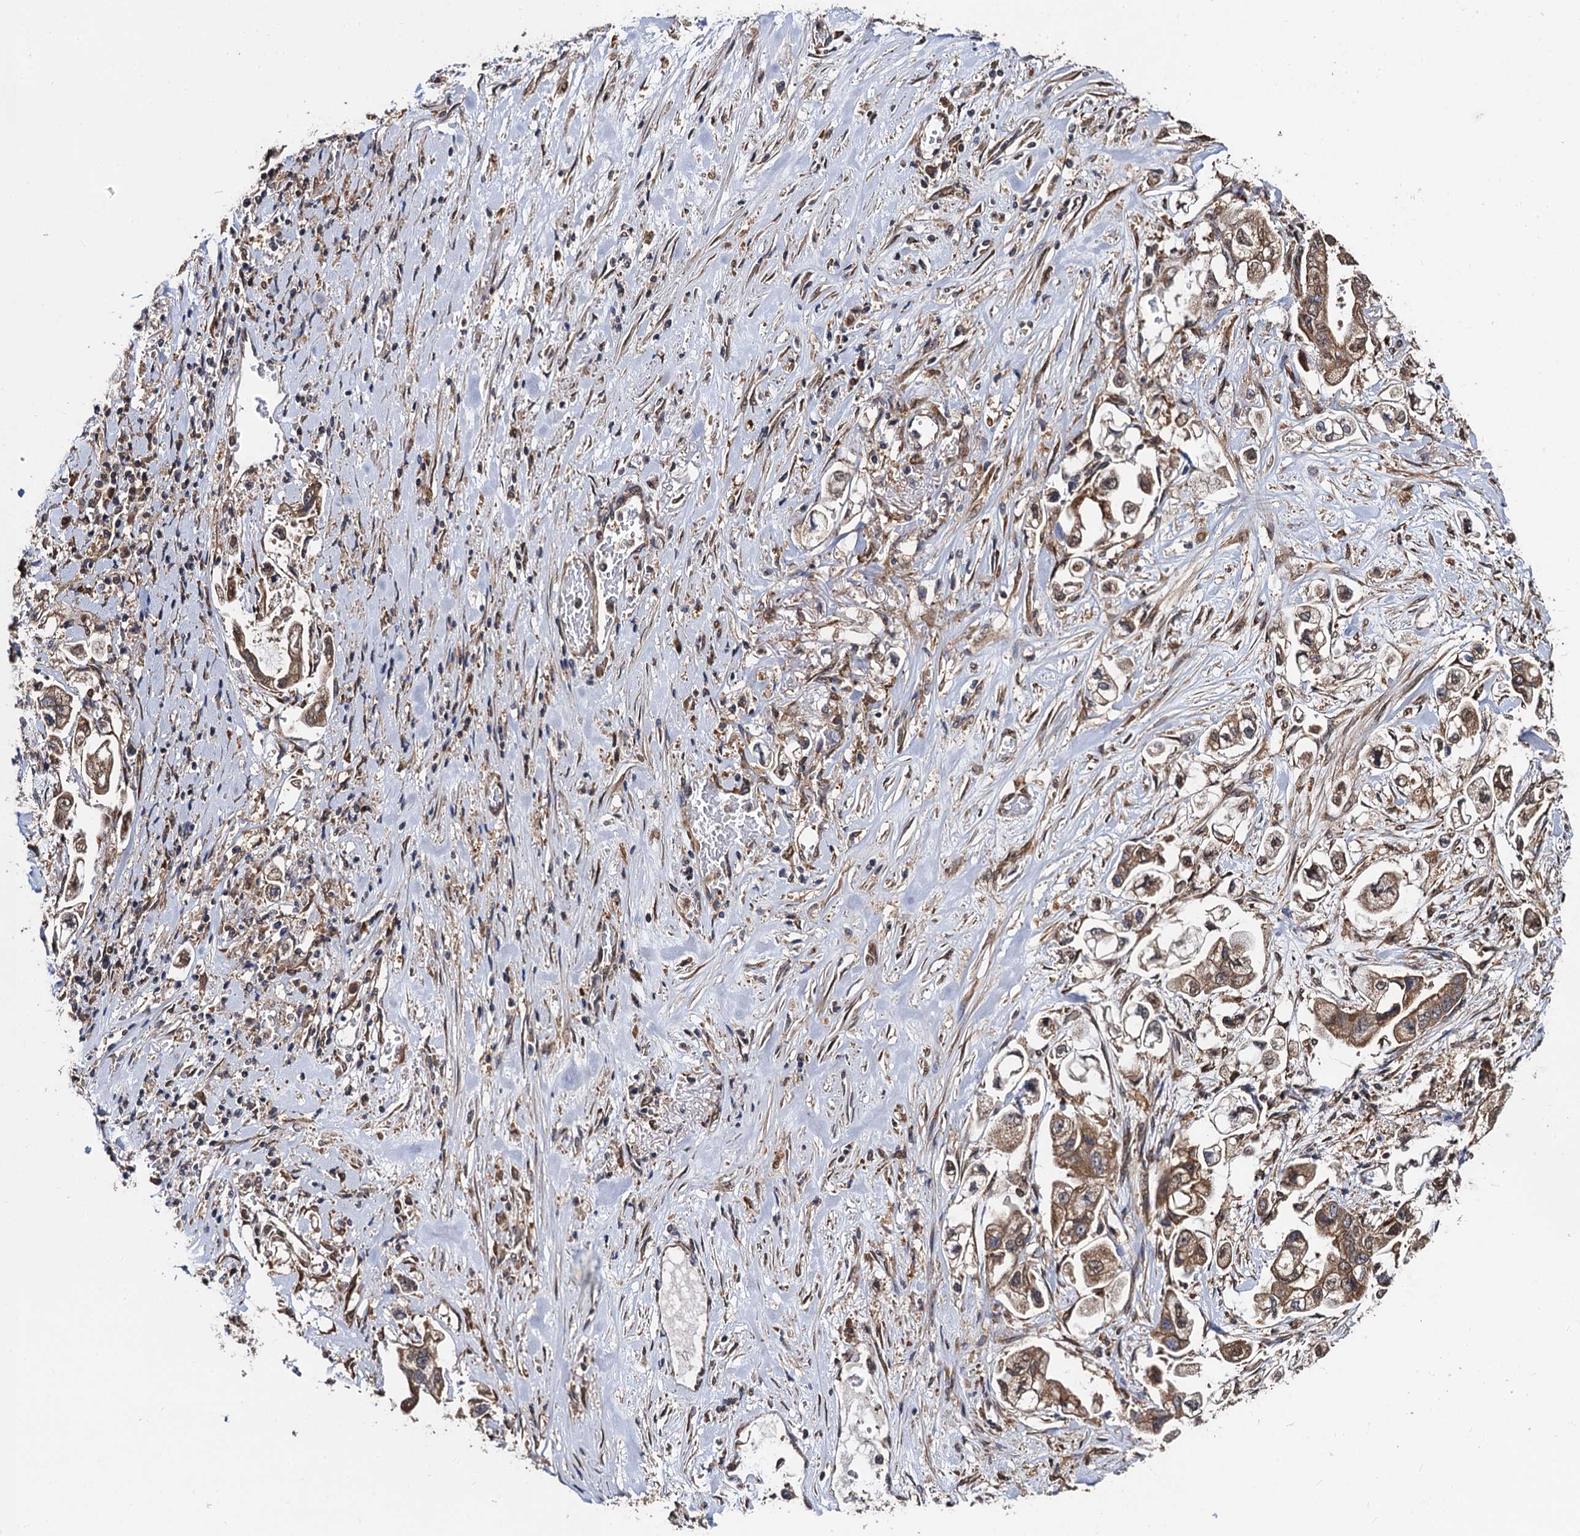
{"staining": {"intensity": "moderate", "quantity": ">75%", "location": "cytoplasmic/membranous"}, "tissue": "stomach cancer", "cell_type": "Tumor cells", "image_type": "cancer", "snomed": [{"axis": "morphology", "description": "Adenocarcinoma, NOS"}, {"axis": "topography", "description": "Stomach"}], "caption": "A histopathology image of human stomach cancer stained for a protein exhibits moderate cytoplasmic/membranous brown staining in tumor cells.", "gene": "MIER2", "patient": {"sex": "male", "age": 62}}